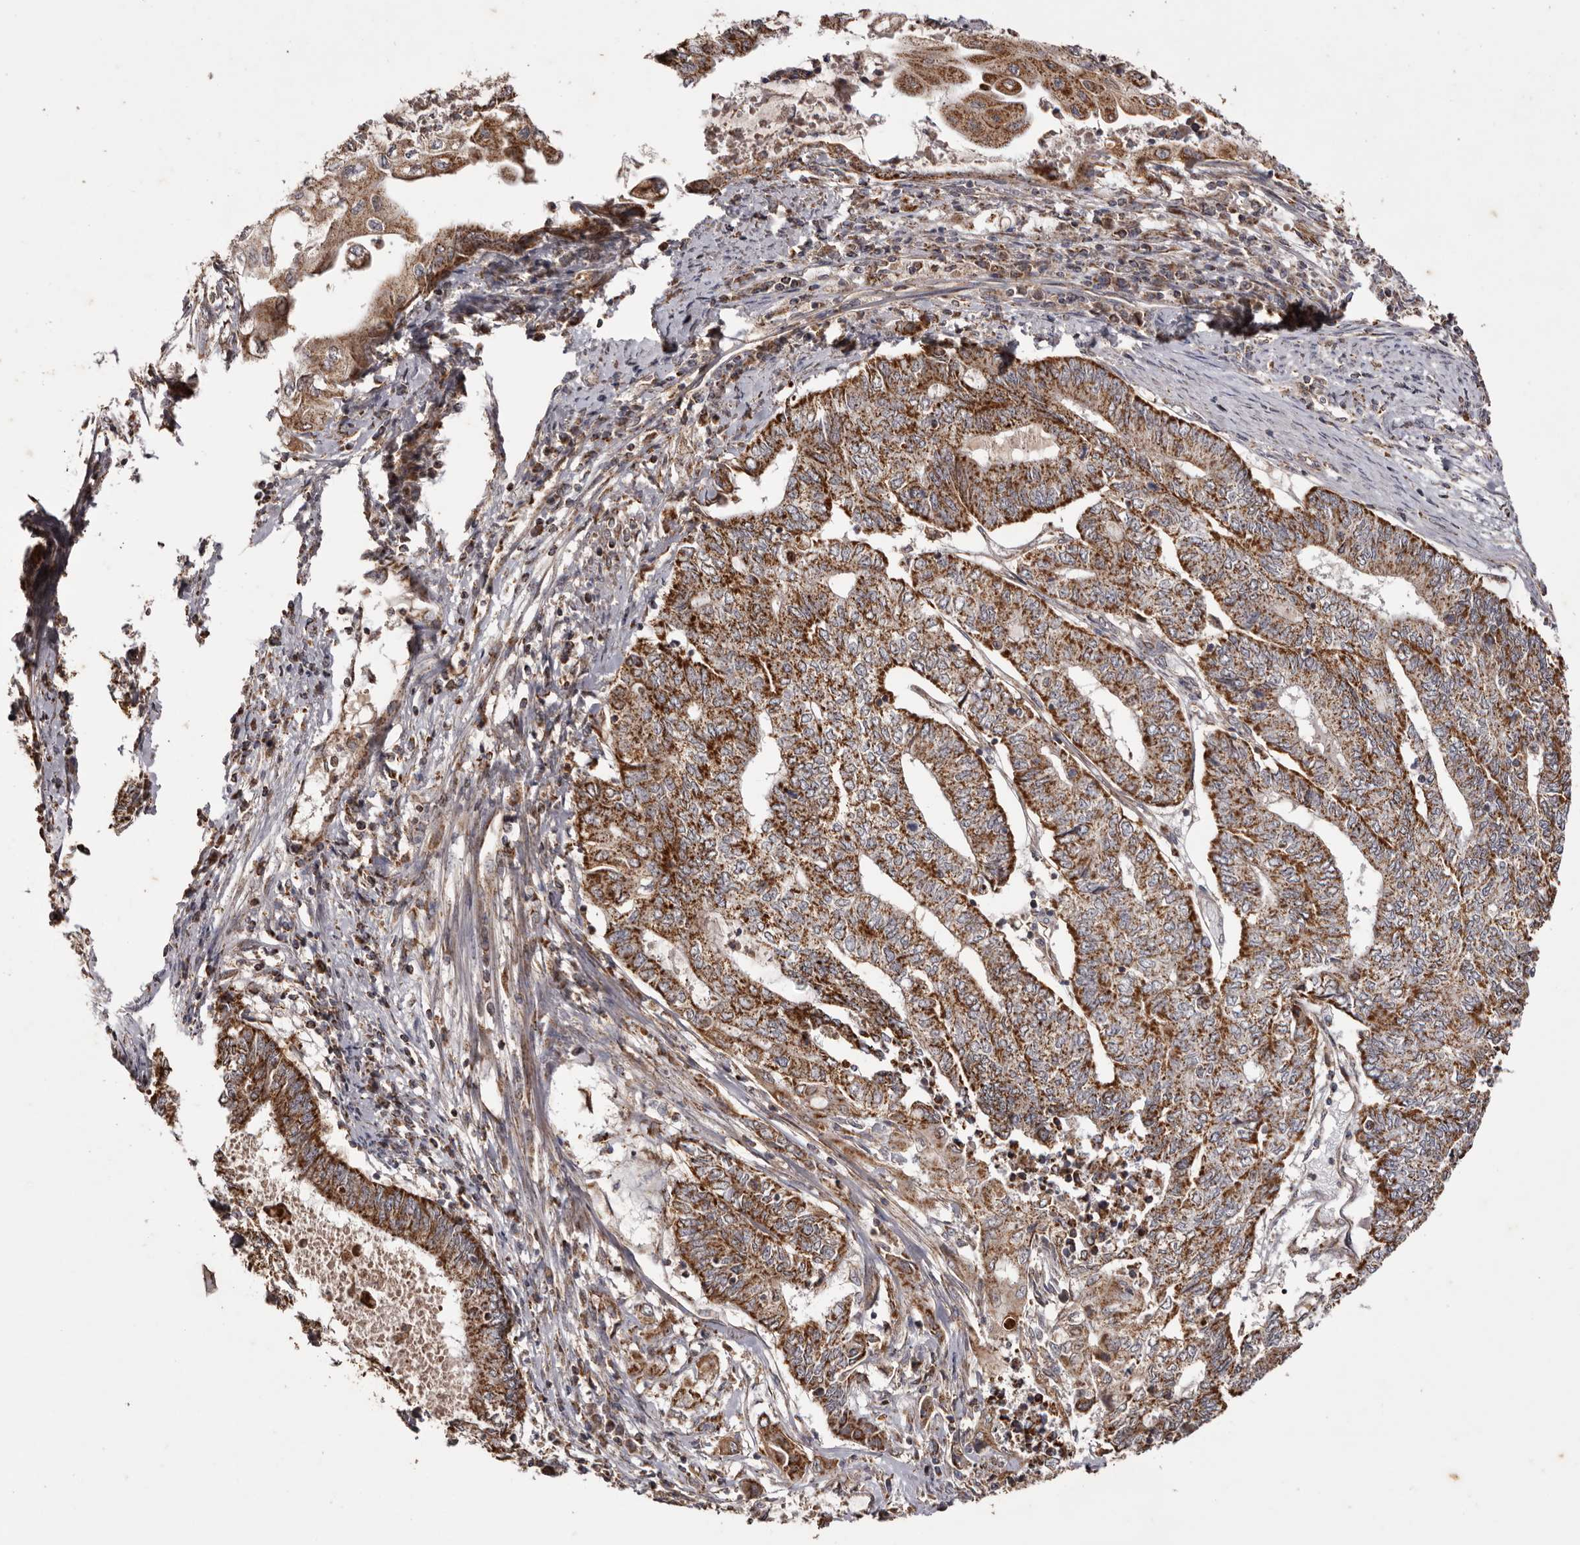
{"staining": {"intensity": "strong", "quantity": ">75%", "location": "cytoplasmic/membranous"}, "tissue": "endometrial cancer", "cell_type": "Tumor cells", "image_type": "cancer", "snomed": [{"axis": "morphology", "description": "Adenocarcinoma, NOS"}, {"axis": "topography", "description": "Uterus"}, {"axis": "topography", "description": "Endometrium"}], "caption": "Strong cytoplasmic/membranous staining for a protein is identified in approximately >75% of tumor cells of endometrial cancer using immunohistochemistry.", "gene": "CPLANE2", "patient": {"sex": "female", "age": 70}}